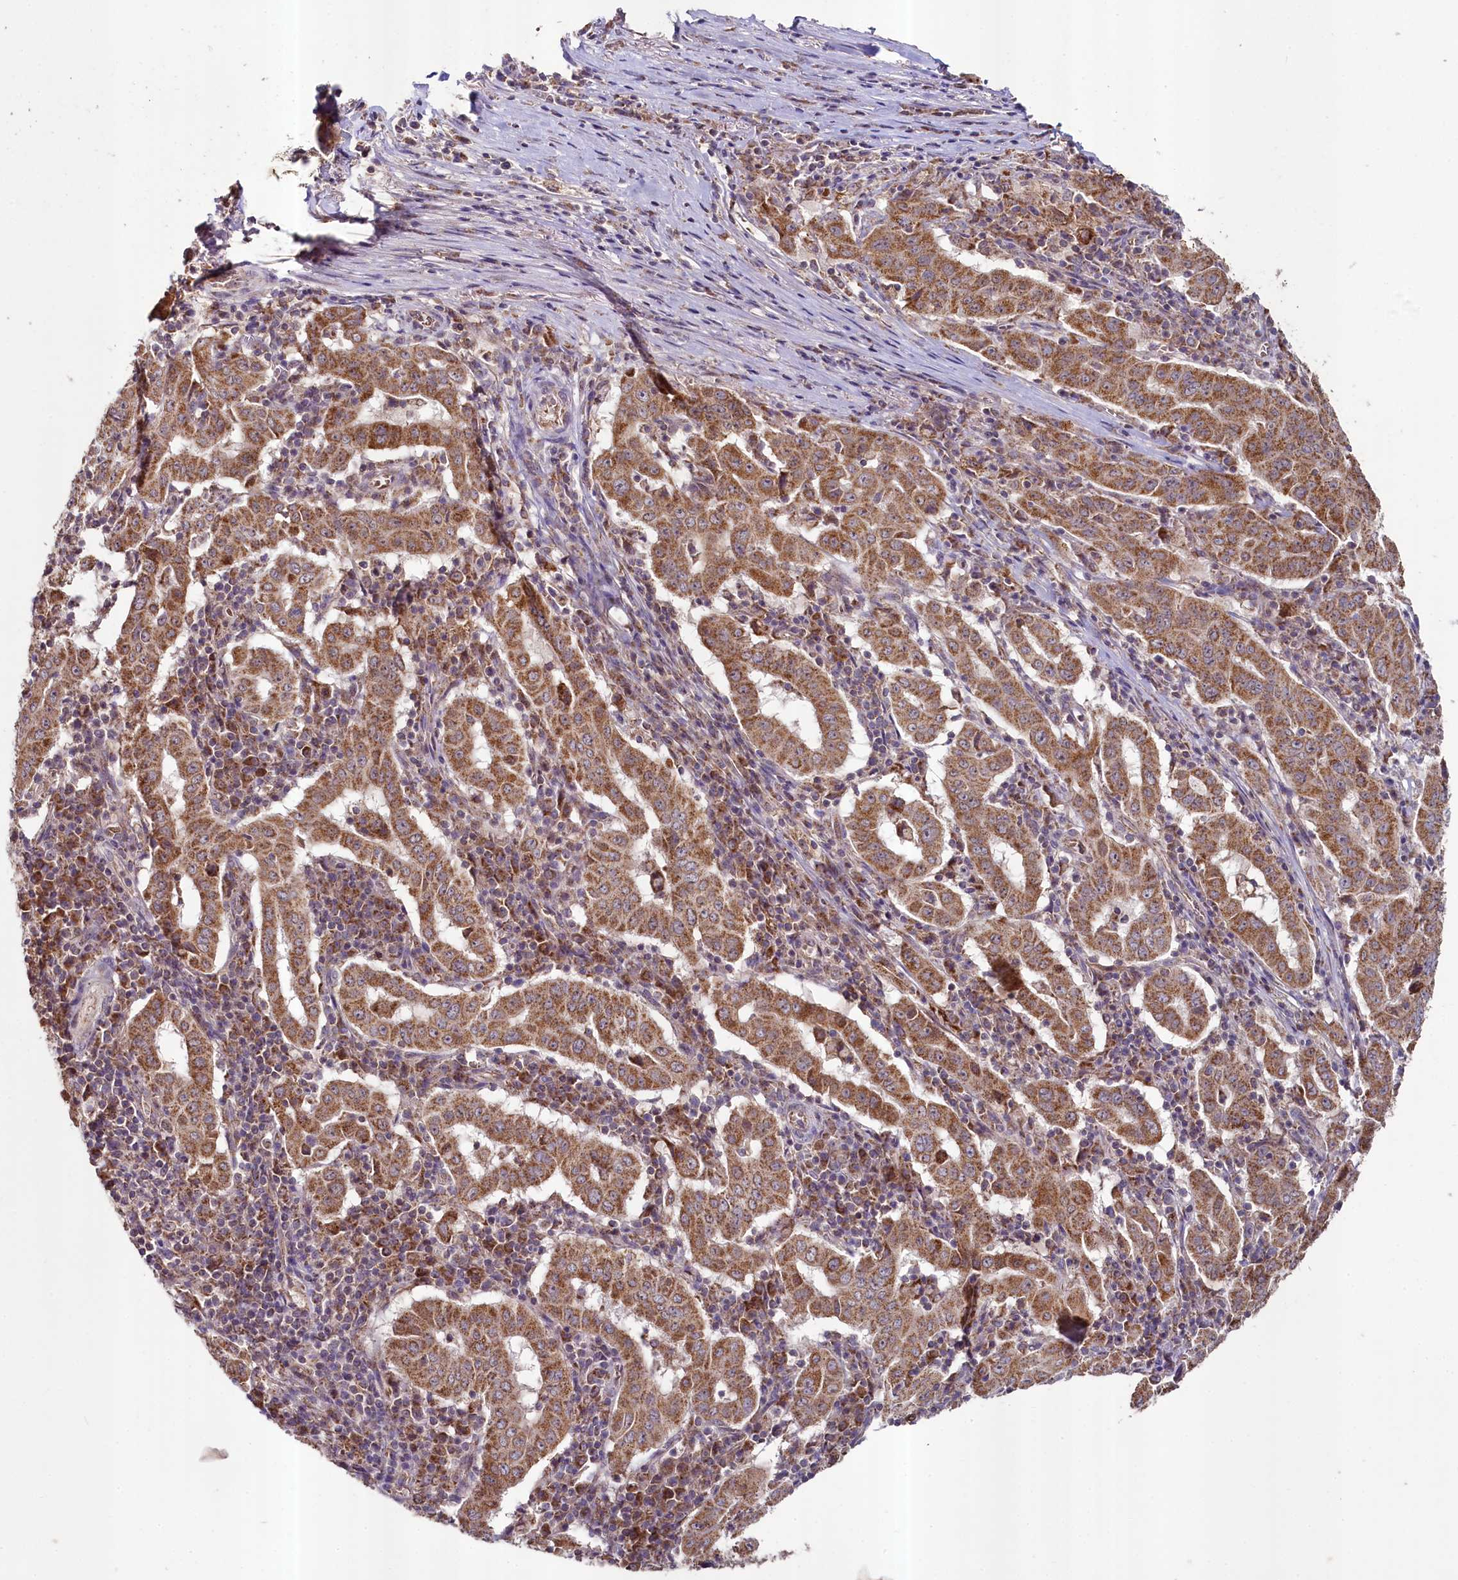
{"staining": {"intensity": "strong", "quantity": ">75%", "location": "cytoplasmic/membranous"}, "tissue": "pancreatic cancer", "cell_type": "Tumor cells", "image_type": "cancer", "snomed": [{"axis": "morphology", "description": "Adenocarcinoma, NOS"}, {"axis": "topography", "description": "Pancreas"}], "caption": "Brown immunohistochemical staining in pancreatic cancer reveals strong cytoplasmic/membranous staining in approximately >75% of tumor cells. Immunohistochemistry stains the protein in brown and the nuclei are stained blue.", "gene": "METTL4", "patient": {"sex": "male", "age": 63}}